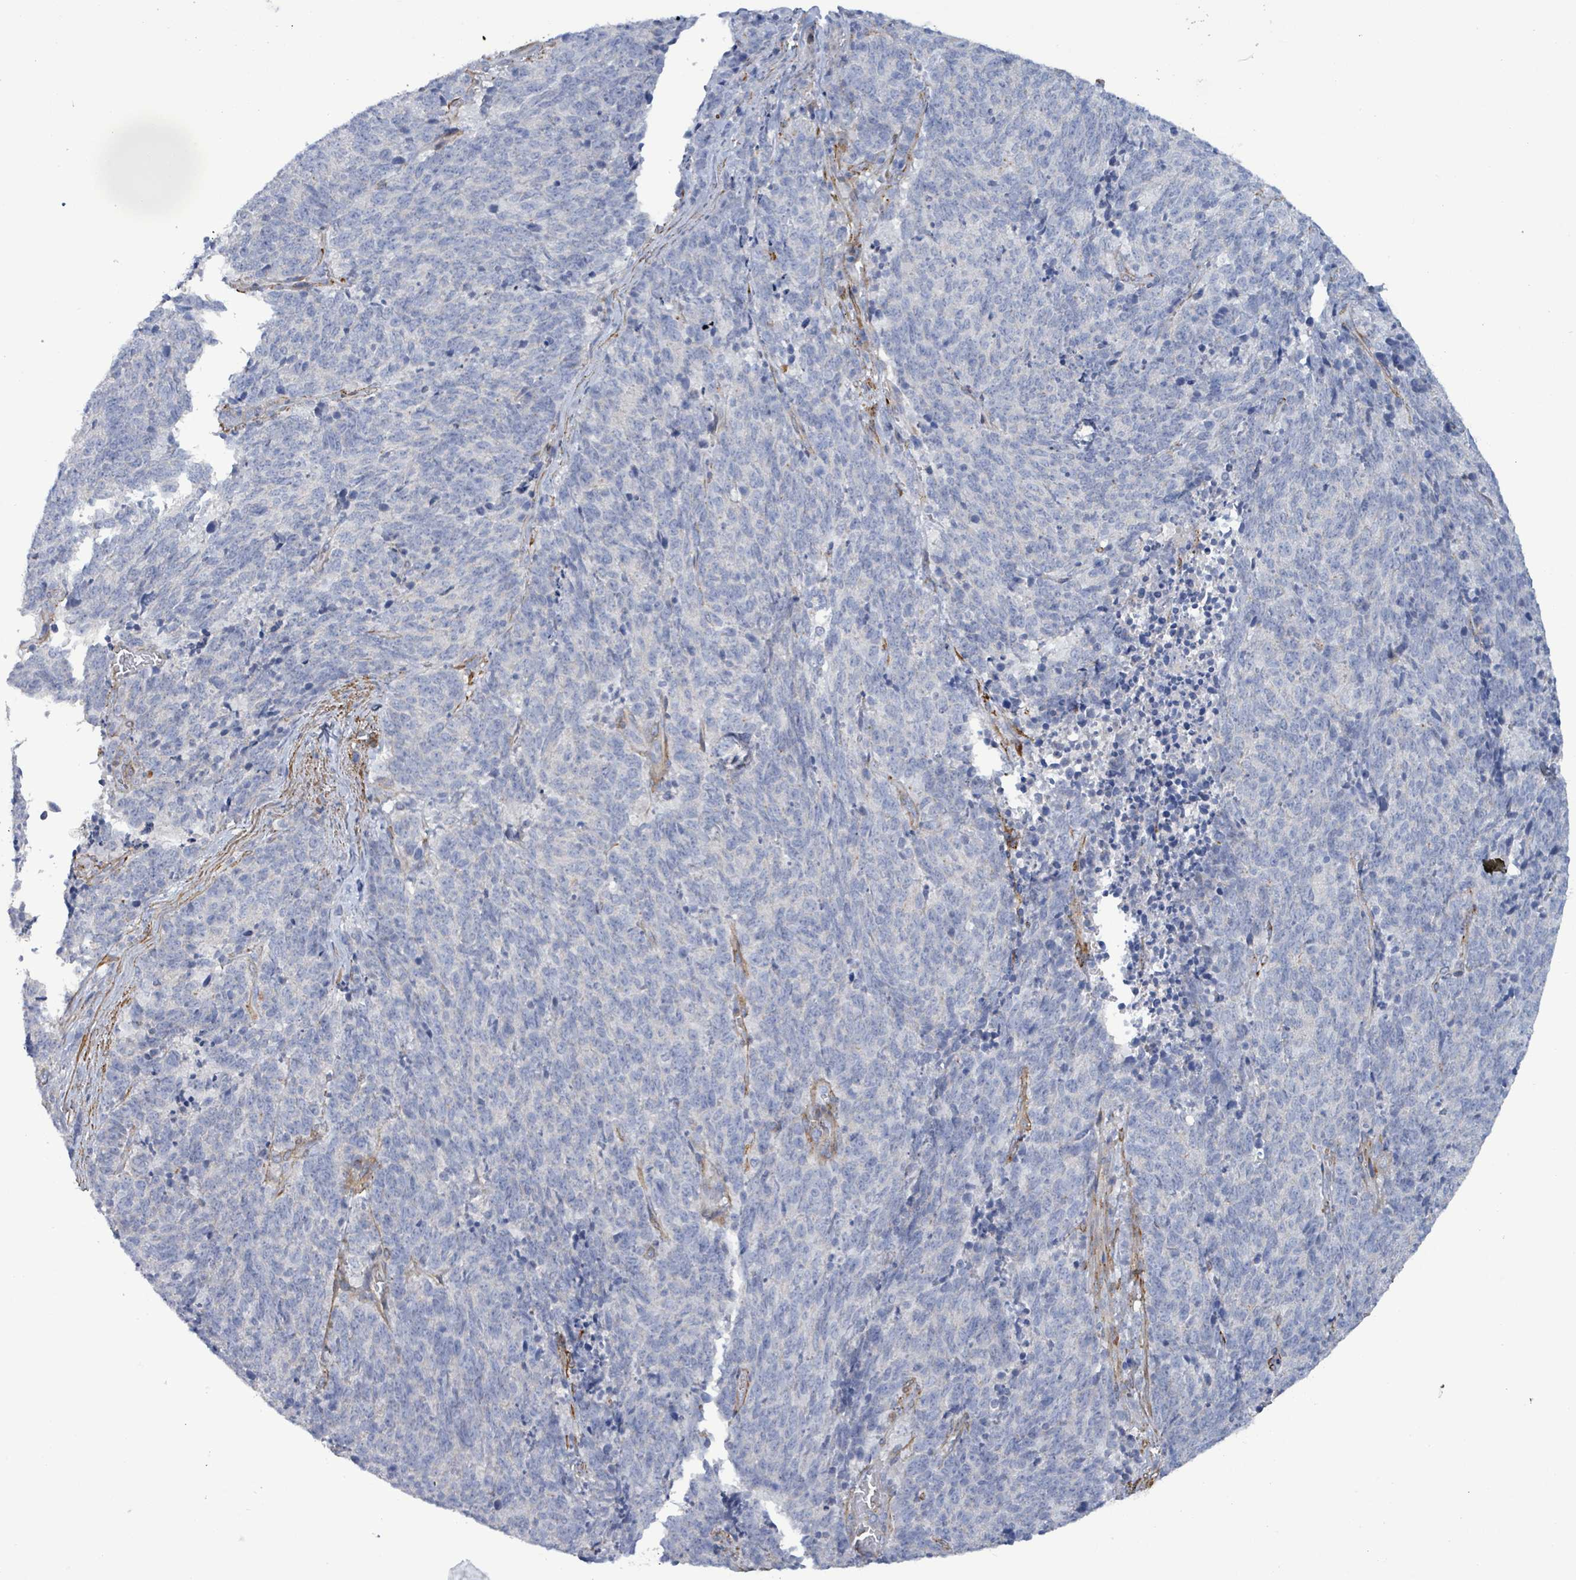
{"staining": {"intensity": "negative", "quantity": "none", "location": "none"}, "tissue": "cervical cancer", "cell_type": "Tumor cells", "image_type": "cancer", "snomed": [{"axis": "morphology", "description": "Squamous cell carcinoma, NOS"}, {"axis": "topography", "description": "Cervix"}], "caption": "This is an IHC image of human cervical cancer. There is no expression in tumor cells.", "gene": "DMRTC1B", "patient": {"sex": "female", "age": 29}}